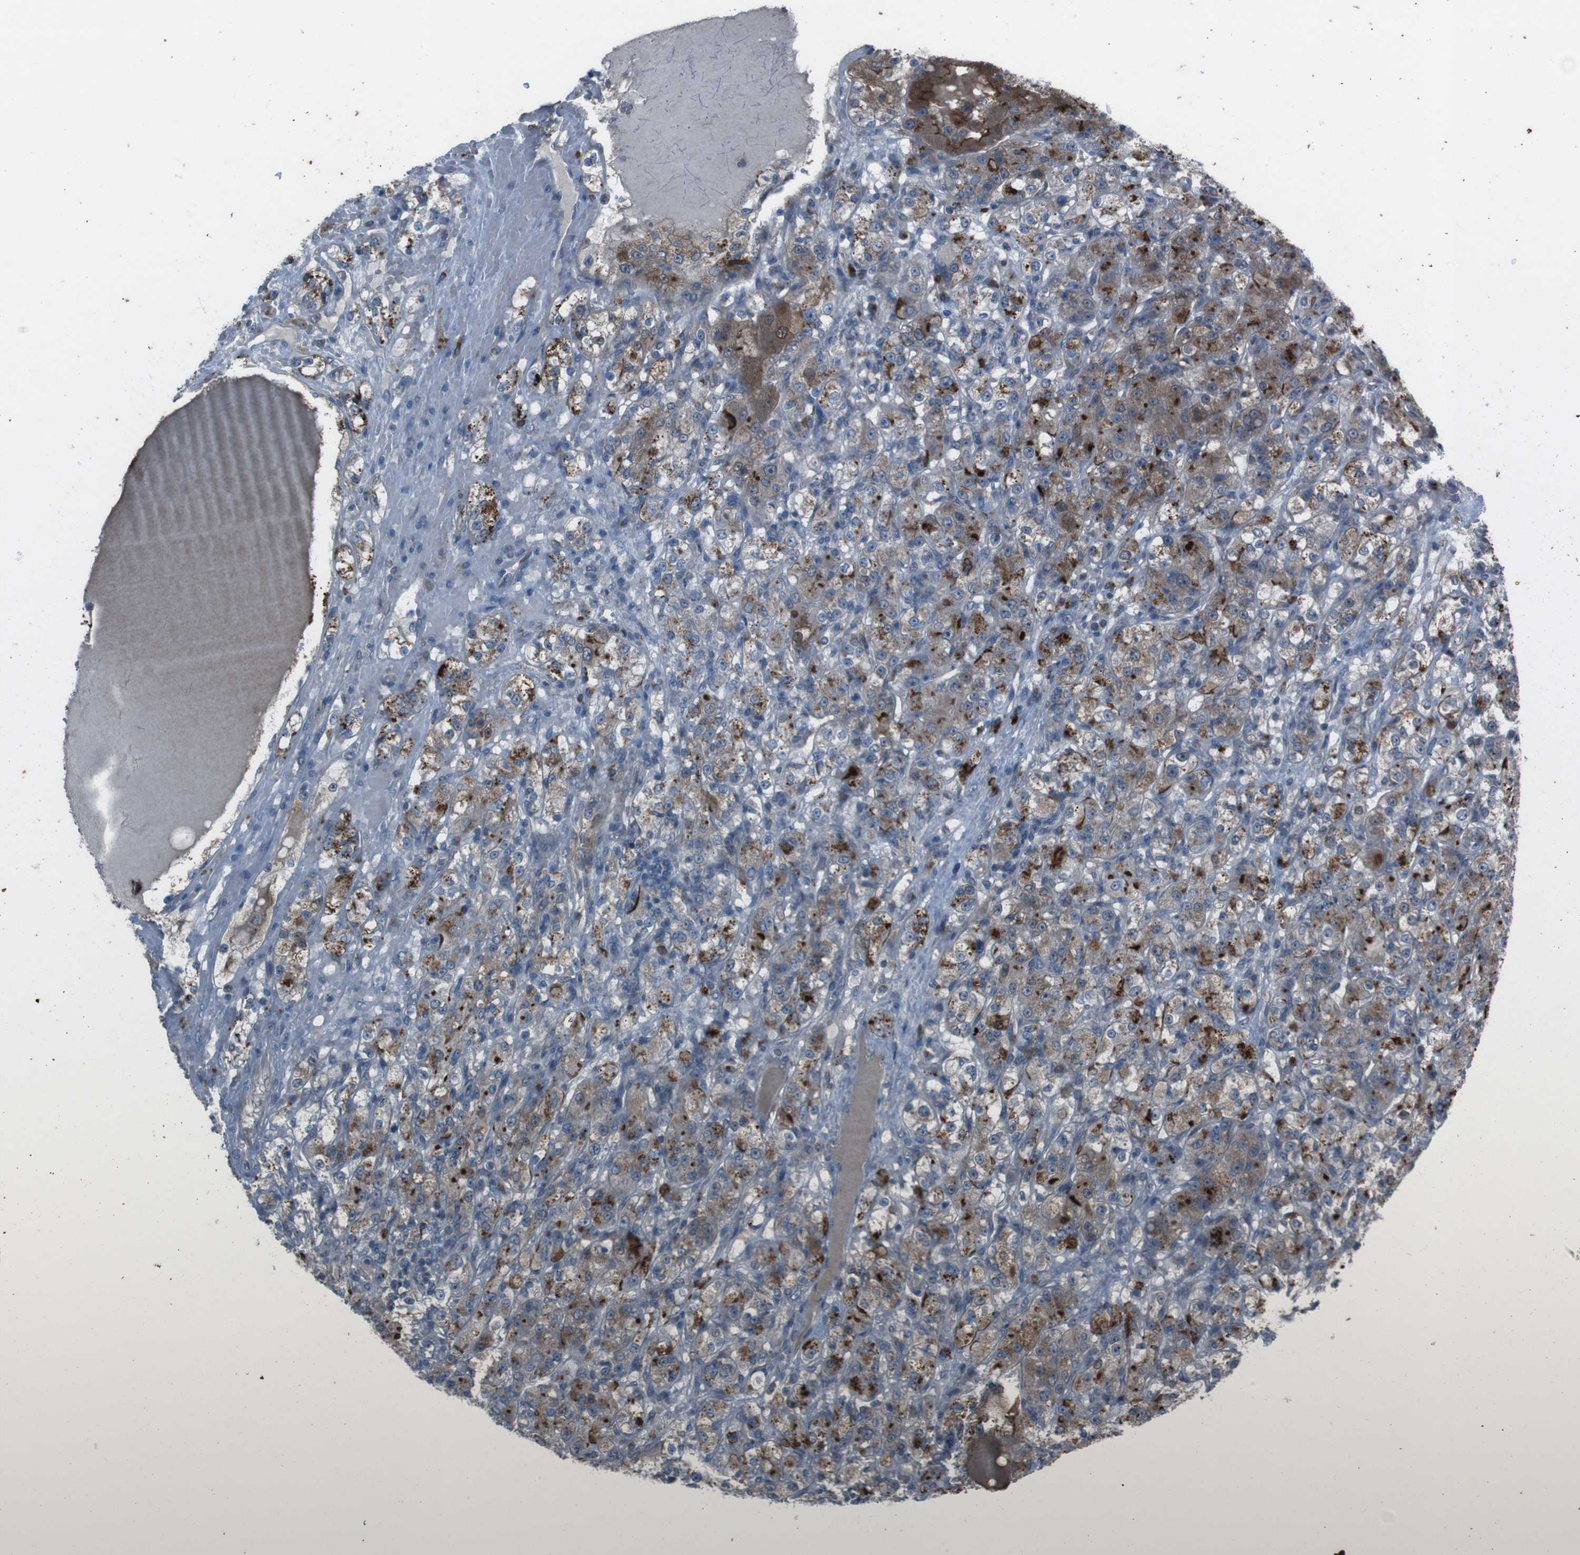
{"staining": {"intensity": "moderate", "quantity": ">75%", "location": "cytoplasmic/membranous"}, "tissue": "renal cancer", "cell_type": "Tumor cells", "image_type": "cancer", "snomed": [{"axis": "morphology", "description": "Normal tissue, NOS"}, {"axis": "morphology", "description": "Adenocarcinoma, NOS"}, {"axis": "topography", "description": "Kidney"}], "caption": "A high-resolution histopathology image shows immunohistochemistry (IHC) staining of renal cancer (adenocarcinoma), which demonstrates moderate cytoplasmic/membranous staining in about >75% of tumor cells.", "gene": "EFNA5", "patient": {"sex": "male", "age": 61}}